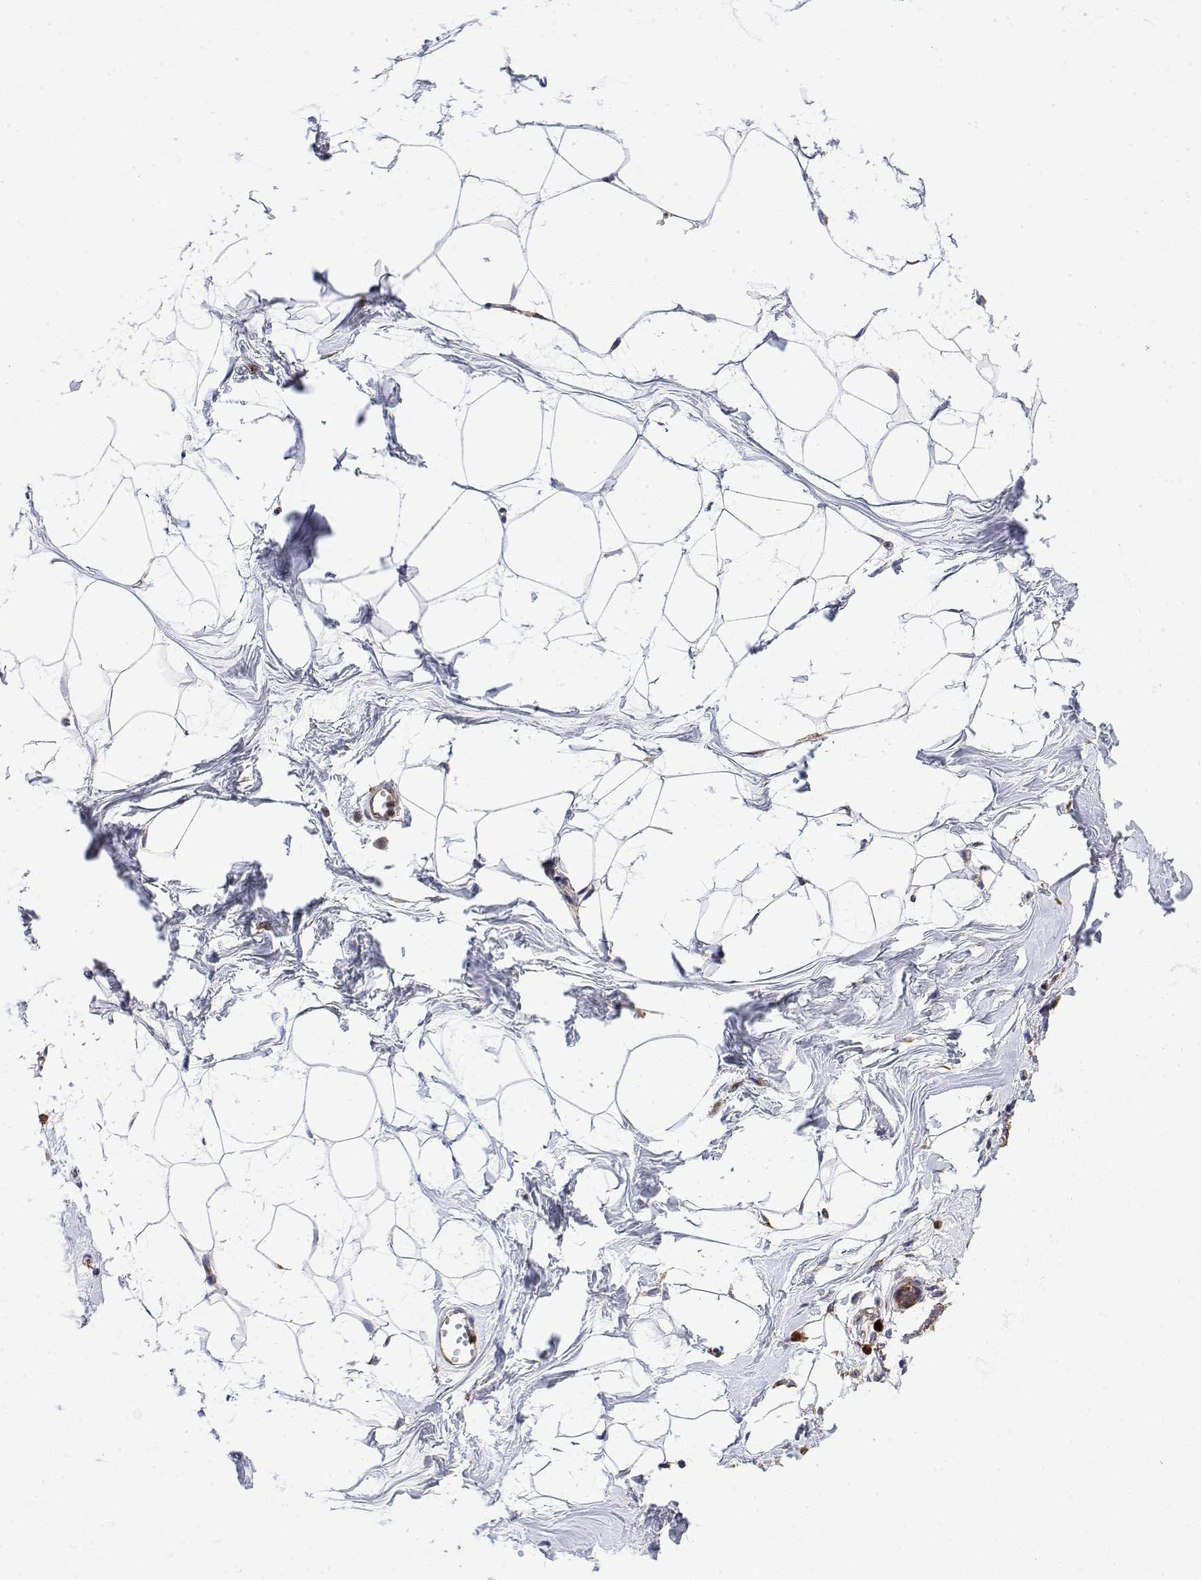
{"staining": {"intensity": "moderate", "quantity": "25%-75%", "location": "cytoplasmic/membranous"}, "tissue": "breast", "cell_type": "Adipocytes", "image_type": "normal", "snomed": [{"axis": "morphology", "description": "Normal tissue, NOS"}, {"axis": "topography", "description": "Breast"}], "caption": "Immunohistochemistry staining of normal breast, which displays medium levels of moderate cytoplasmic/membranous staining in about 25%-75% of adipocytes indicating moderate cytoplasmic/membranous protein expression. The staining was performed using DAB (3,3'-diaminobenzidine) (brown) for protein detection and nuclei were counterstained in hematoxylin (blue).", "gene": "EEF1G", "patient": {"sex": "female", "age": 45}}